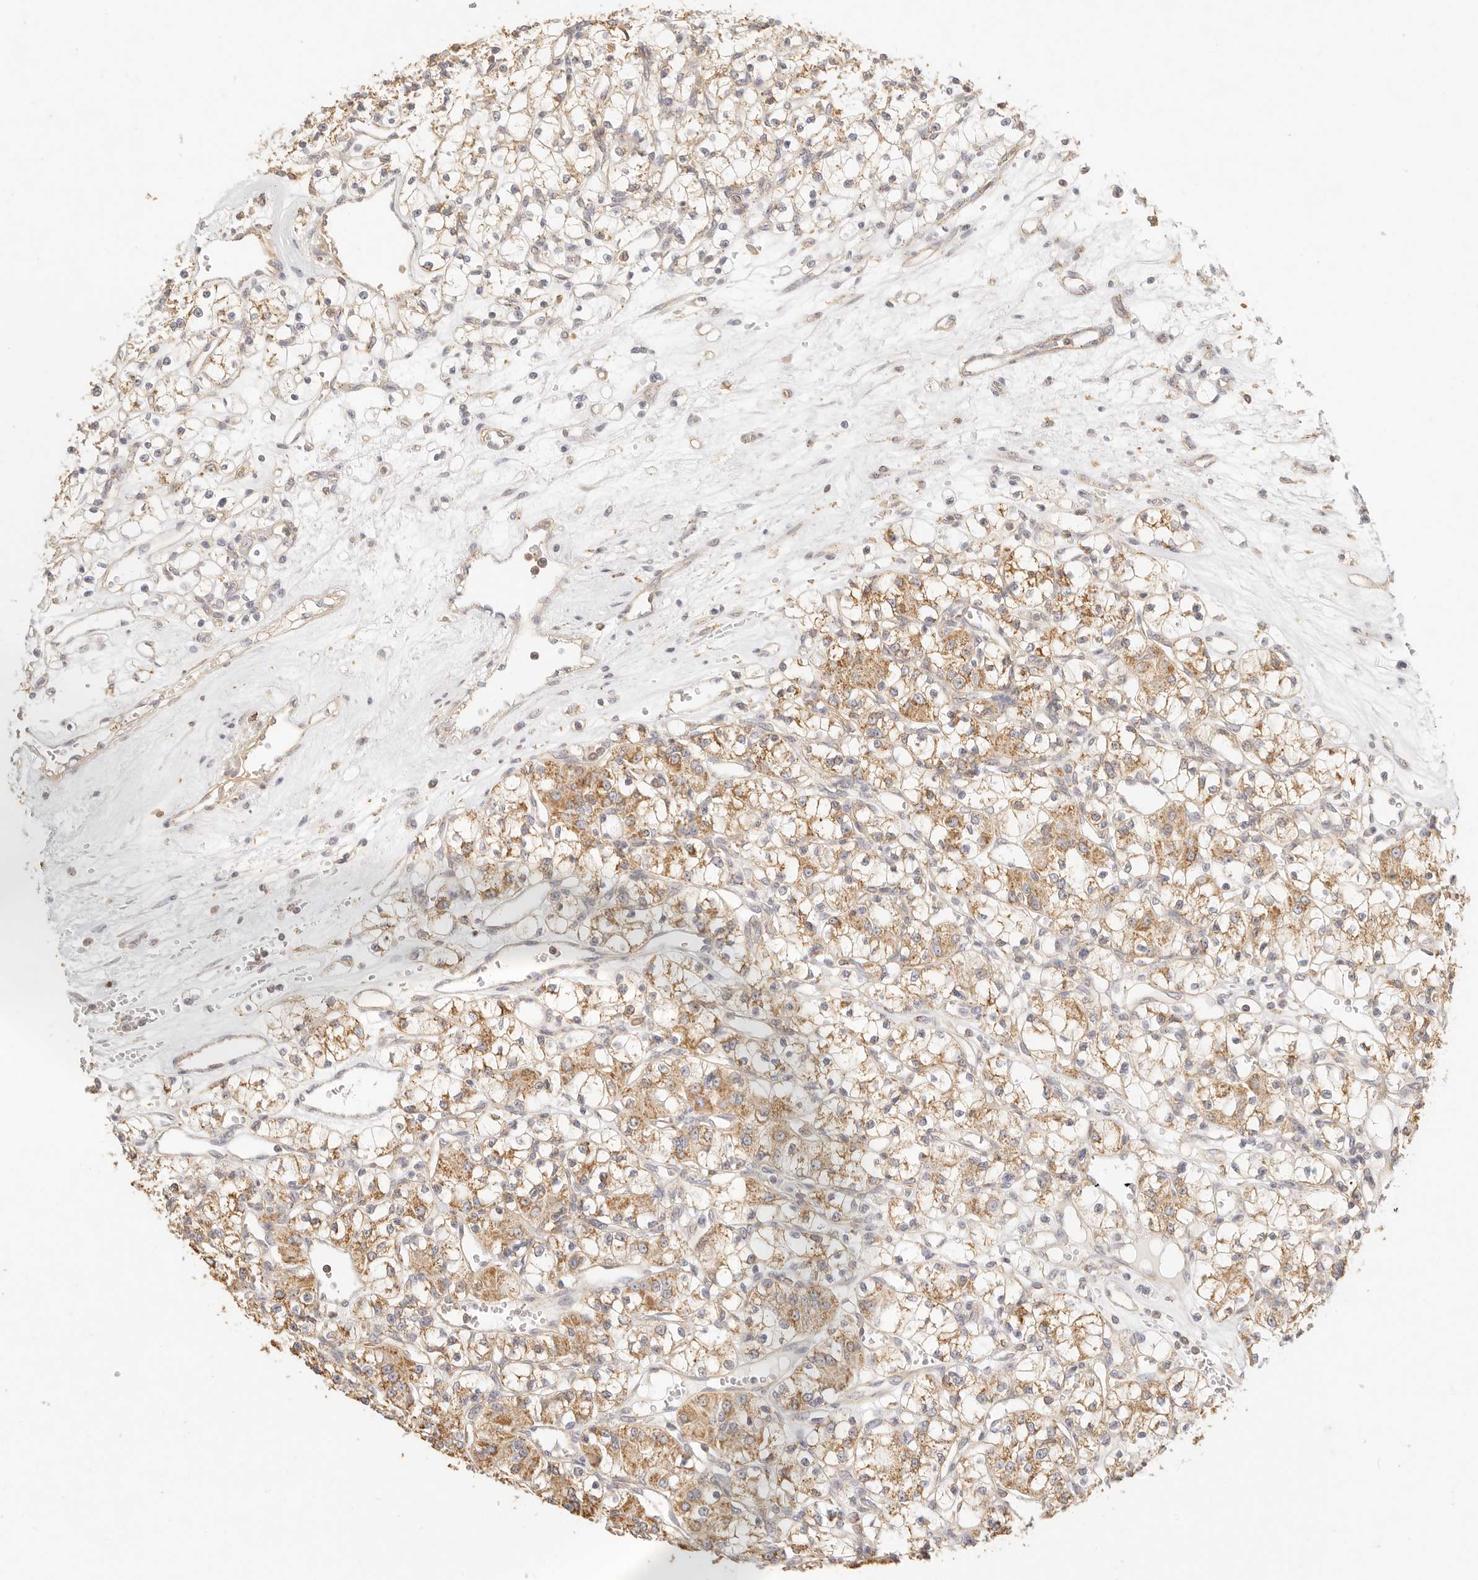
{"staining": {"intensity": "moderate", "quantity": ">75%", "location": "cytoplasmic/membranous"}, "tissue": "renal cancer", "cell_type": "Tumor cells", "image_type": "cancer", "snomed": [{"axis": "morphology", "description": "Adenocarcinoma, NOS"}, {"axis": "topography", "description": "Kidney"}], "caption": "High-magnification brightfield microscopy of adenocarcinoma (renal) stained with DAB (brown) and counterstained with hematoxylin (blue). tumor cells exhibit moderate cytoplasmic/membranous staining is present in approximately>75% of cells.", "gene": "CNMD", "patient": {"sex": "female", "age": 59}}